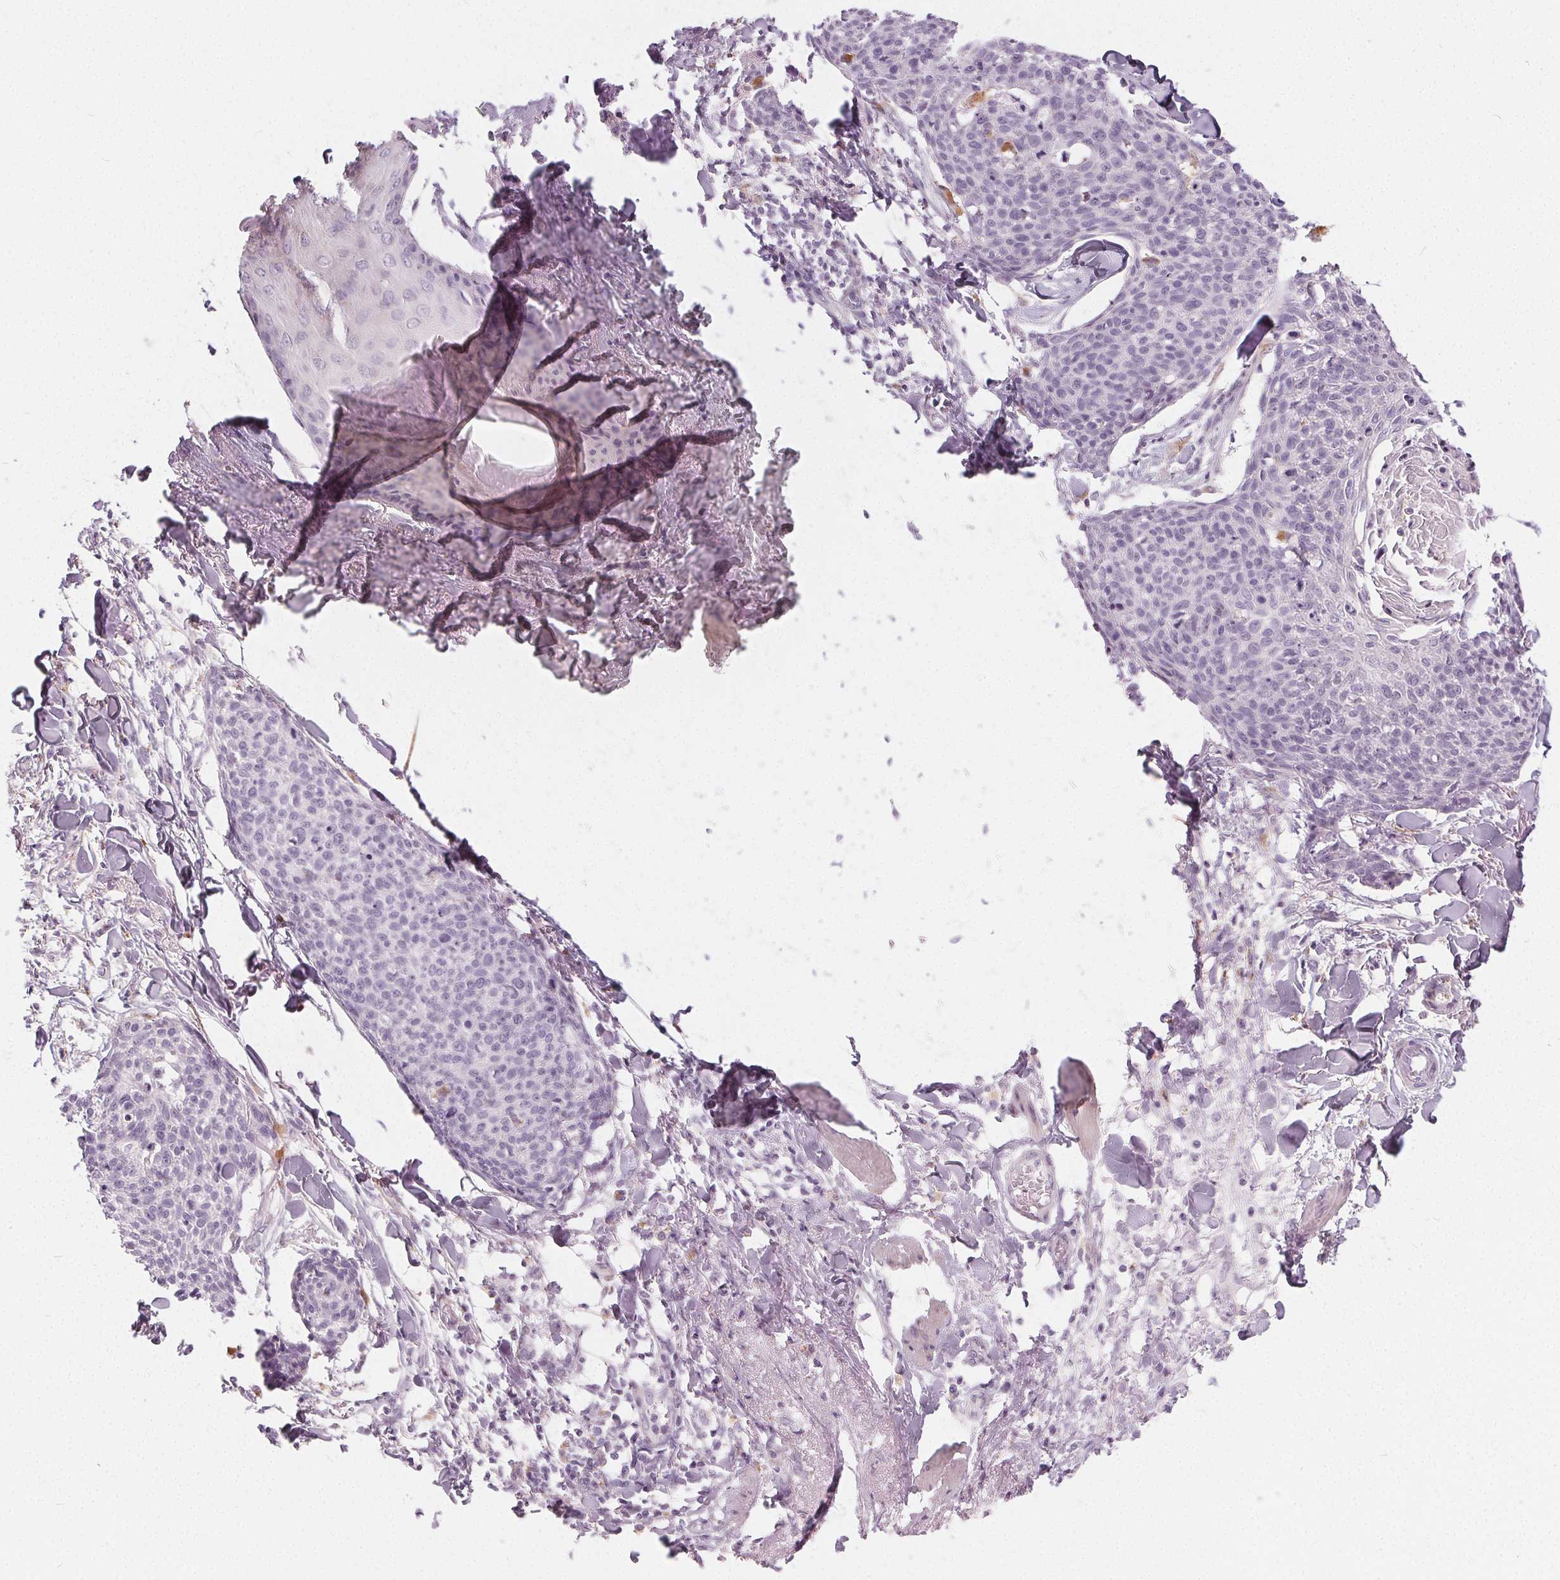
{"staining": {"intensity": "negative", "quantity": "none", "location": "none"}, "tissue": "skin cancer", "cell_type": "Tumor cells", "image_type": "cancer", "snomed": [{"axis": "morphology", "description": "Squamous cell carcinoma, NOS"}, {"axis": "topography", "description": "Skin"}, {"axis": "topography", "description": "Vulva"}], "caption": "A histopathology image of human squamous cell carcinoma (skin) is negative for staining in tumor cells.", "gene": "HOPX", "patient": {"sex": "female", "age": 75}}